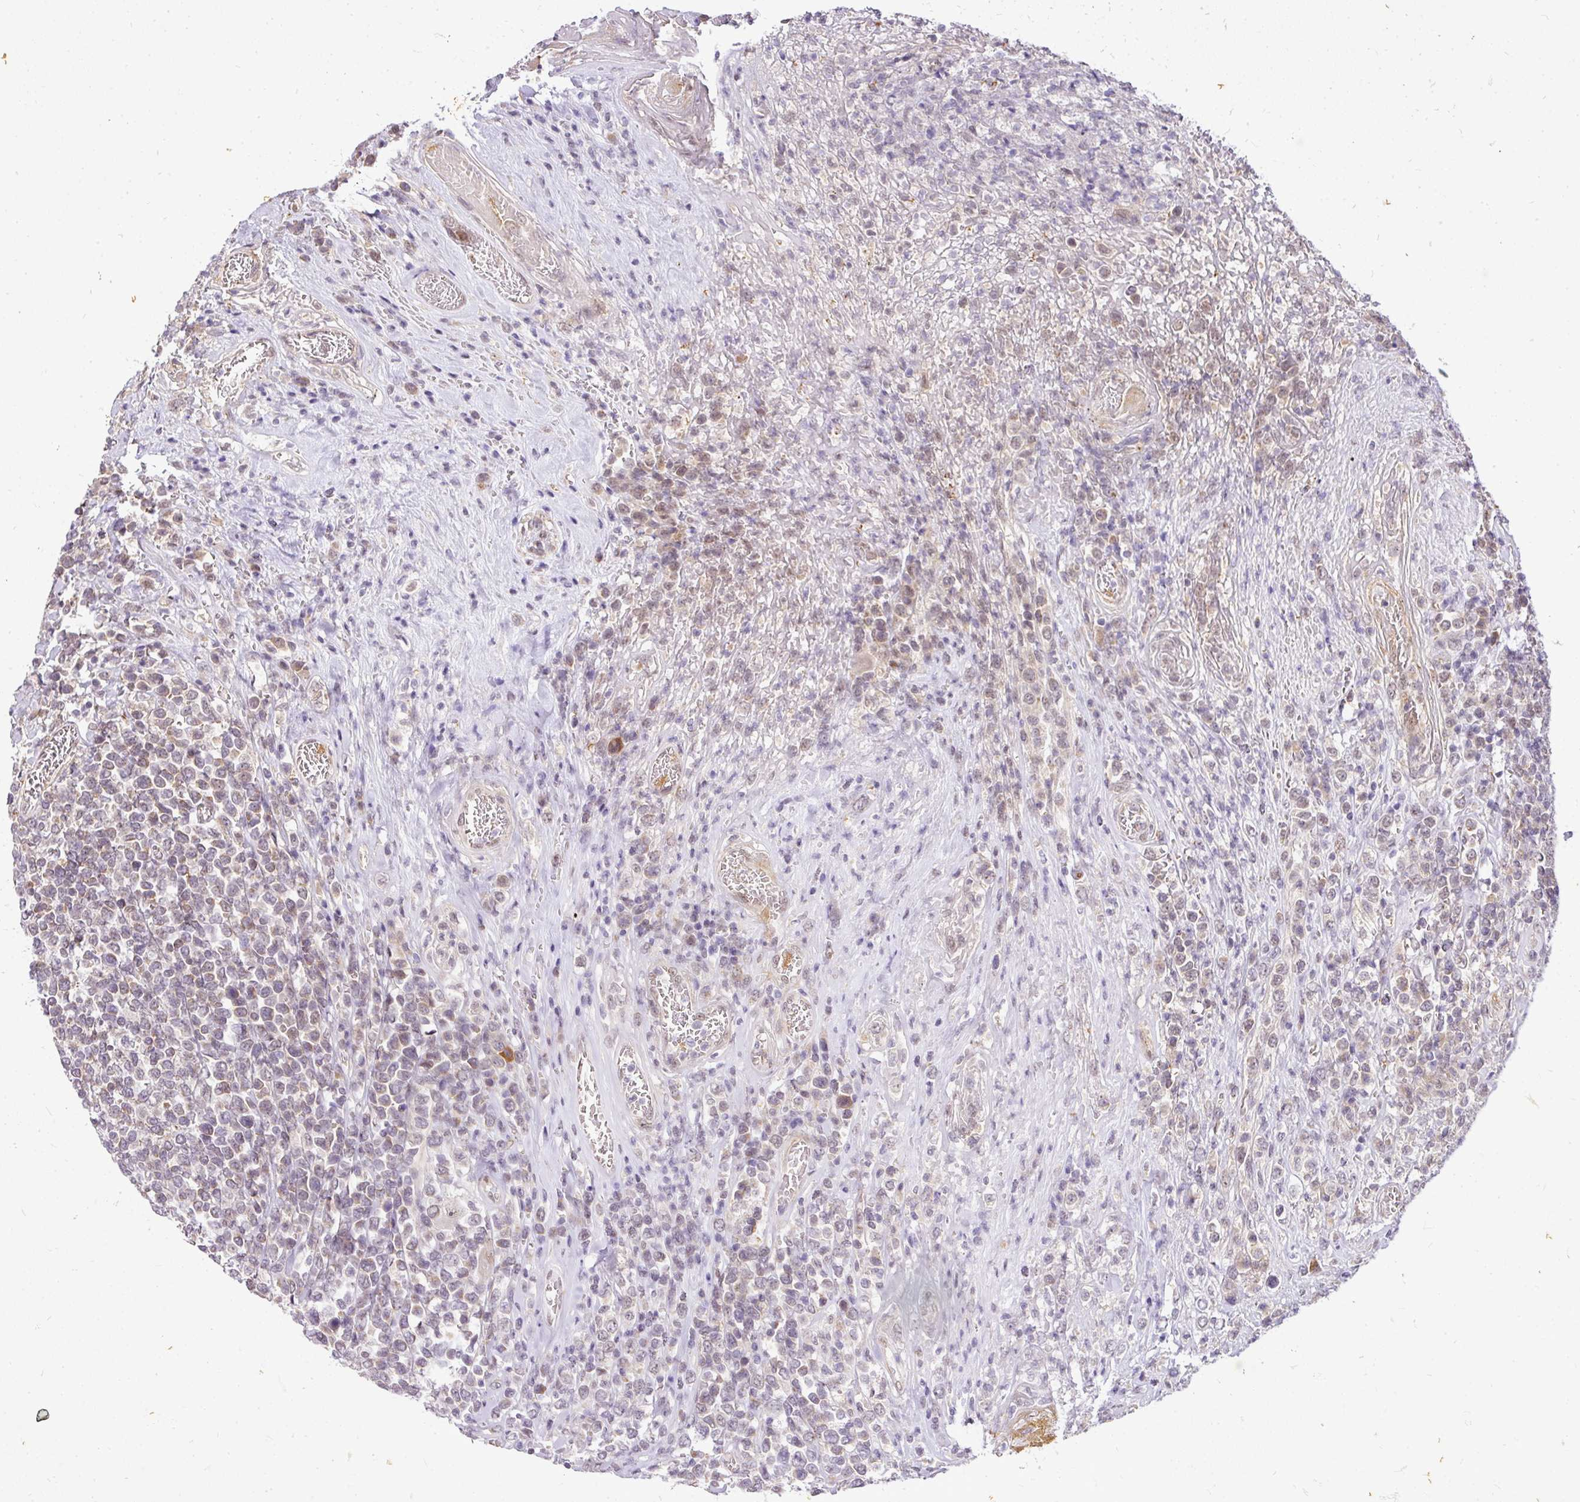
{"staining": {"intensity": "weak", "quantity": ">75%", "location": "cytoplasmic/membranous"}, "tissue": "lymphoma", "cell_type": "Tumor cells", "image_type": "cancer", "snomed": [{"axis": "morphology", "description": "Malignant lymphoma, non-Hodgkin's type, High grade"}, {"axis": "topography", "description": "Soft tissue"}], "caption": "A low amount of weak cytoplasmic/membranous expression is seen in about >75% of tumor cells in lymphoma tissue. The protein is stained brown, and the nuclei are stained in blue (DAB (3,3'-diaminobenzidine) IHC with brightfield microscopy, high magnification).", "gene": "C1orf226", "patient": {"sex": "female", "age": 56}}